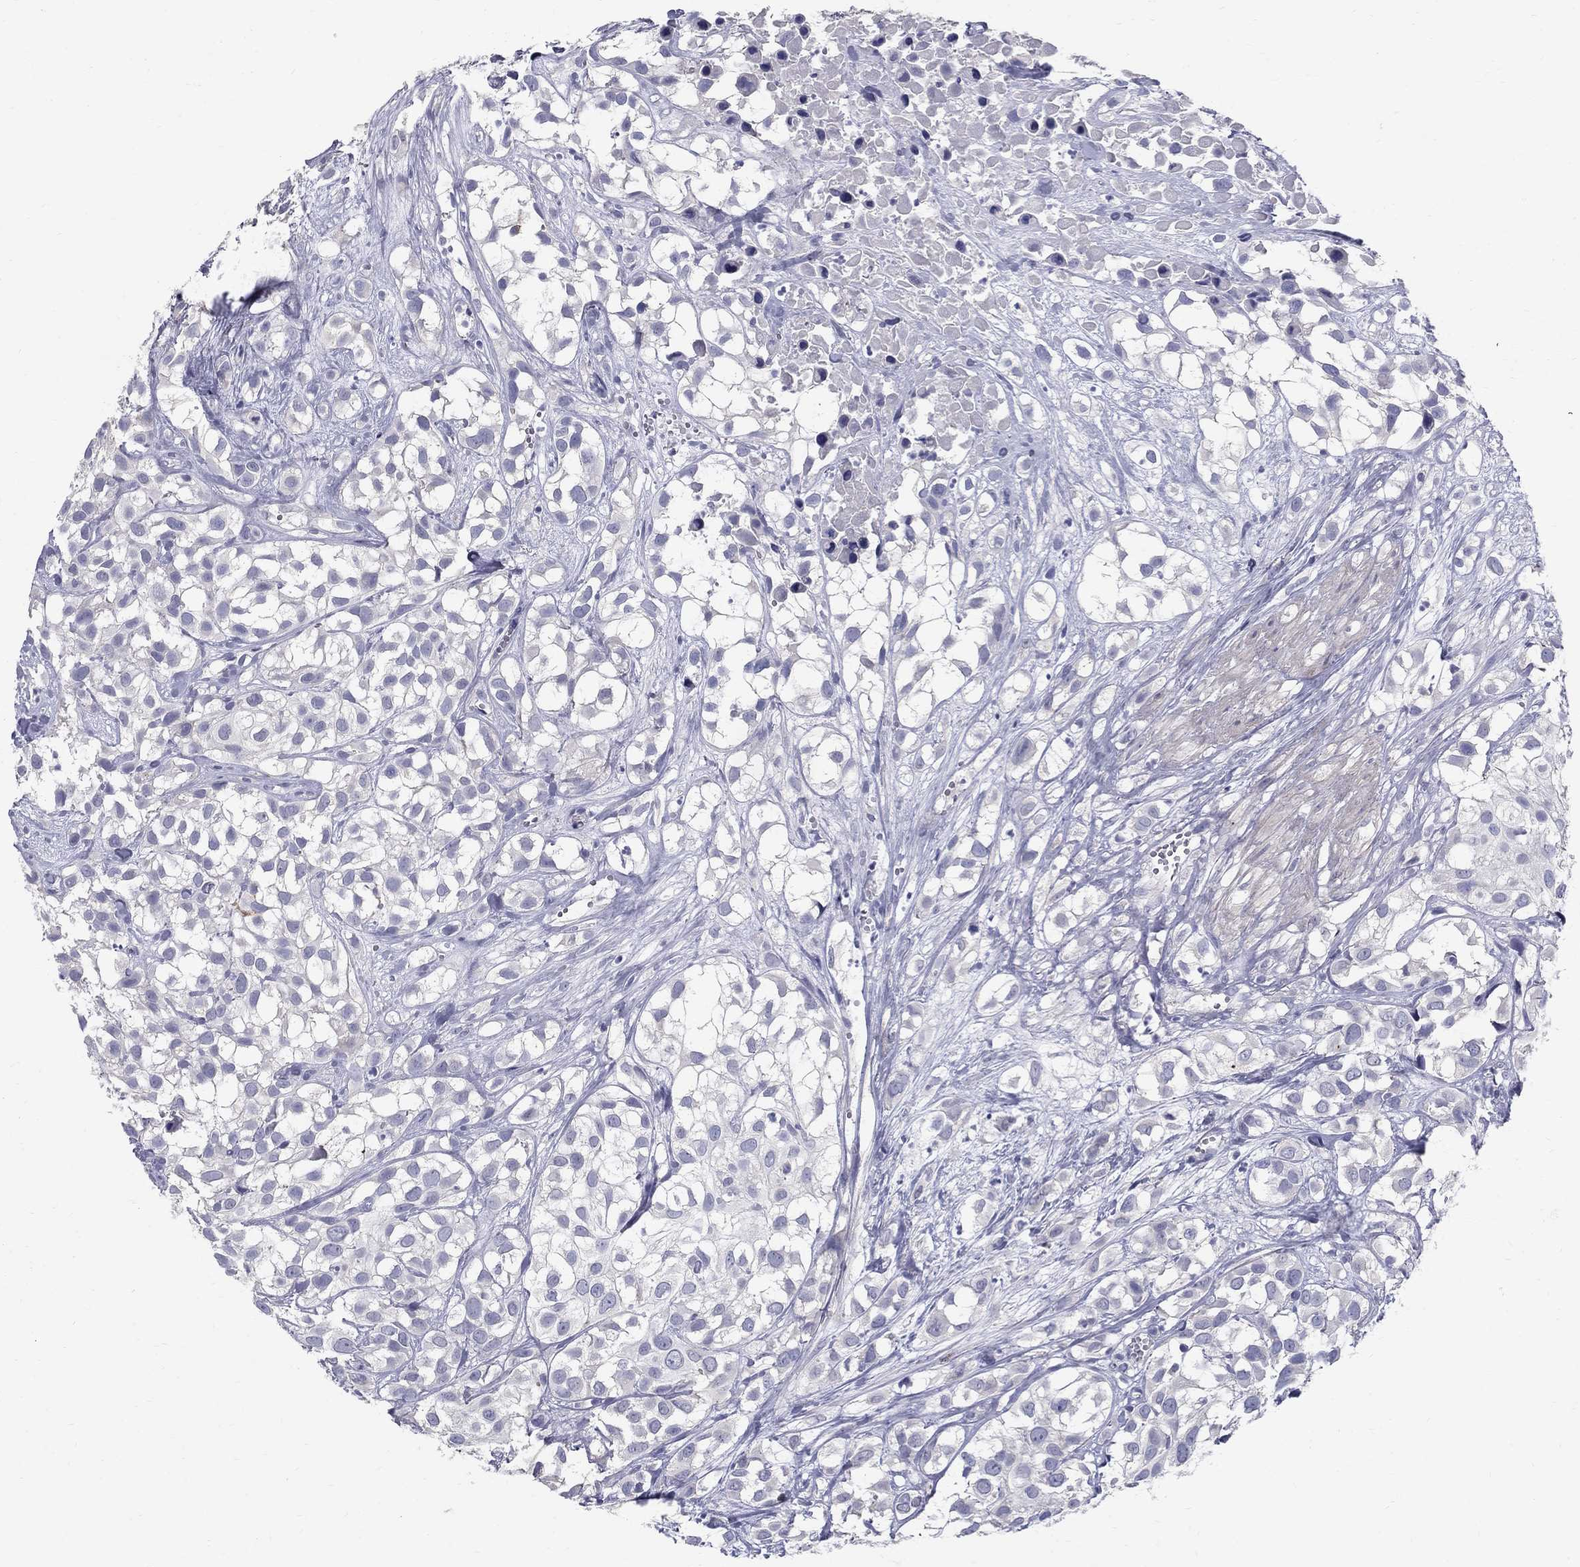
{"staining": {"intensity": "negative", "quantity": "none", "location": "none"}, "tissue": "urothelial cancer", "cell_type": "Tumor cells", "image_type": "cancer", "snomed": [{"axis": "morphology", "description": "Urothelial carcinoma, High grade"}, {"axis": "topography", "description": "Urinary bladder"}], "caption": "Histopathology image shows no significant protein positivity in tumor cells of urothelial cancer.", "gene": "TP53TG5", "patient": {"sex": "male", "age": 56}}